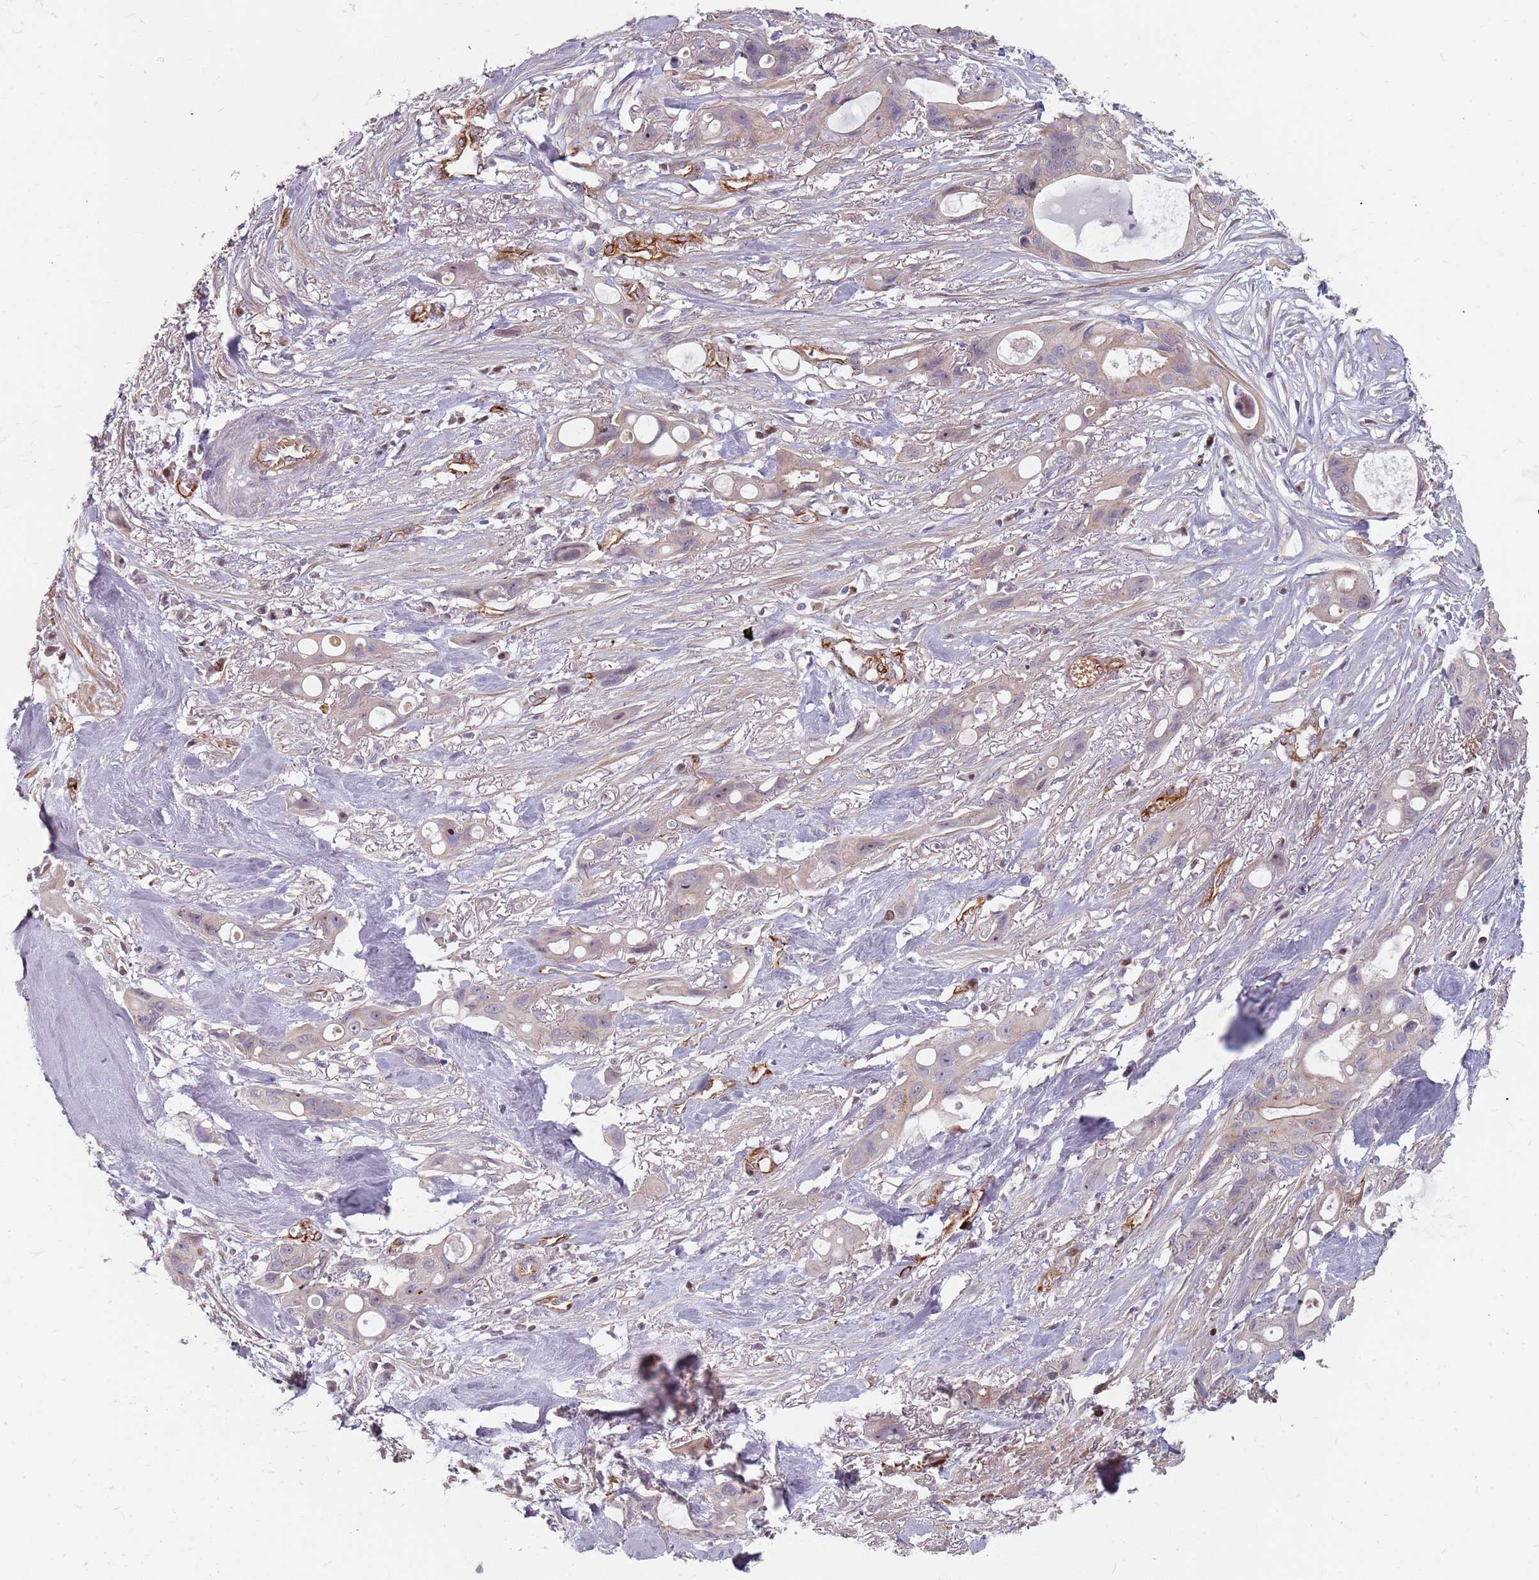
{"staining": {"intensity": "weak", "quantity": "<25%", "location": "cytoplasmic/membranous,nuclear"}, "tissue": "ovarian cancer", "cell_type": "Tumor cells", "image_type": "cancer", "snomed": [{"axis": "morphology", "description": "Cystadenocarcinoma, mucinous, NOS"}, {"axis": "topography", "description": "Ovary"}], "caption": "Immunohistochemistry histopathology image of human mucinous cystadenocarcinoma (ovarian) stained for a protein (brown), which demonstrates no expression in tumor cells.", "gene": "GAS2L3", "patient": {"sex": "female", "age": 70}}